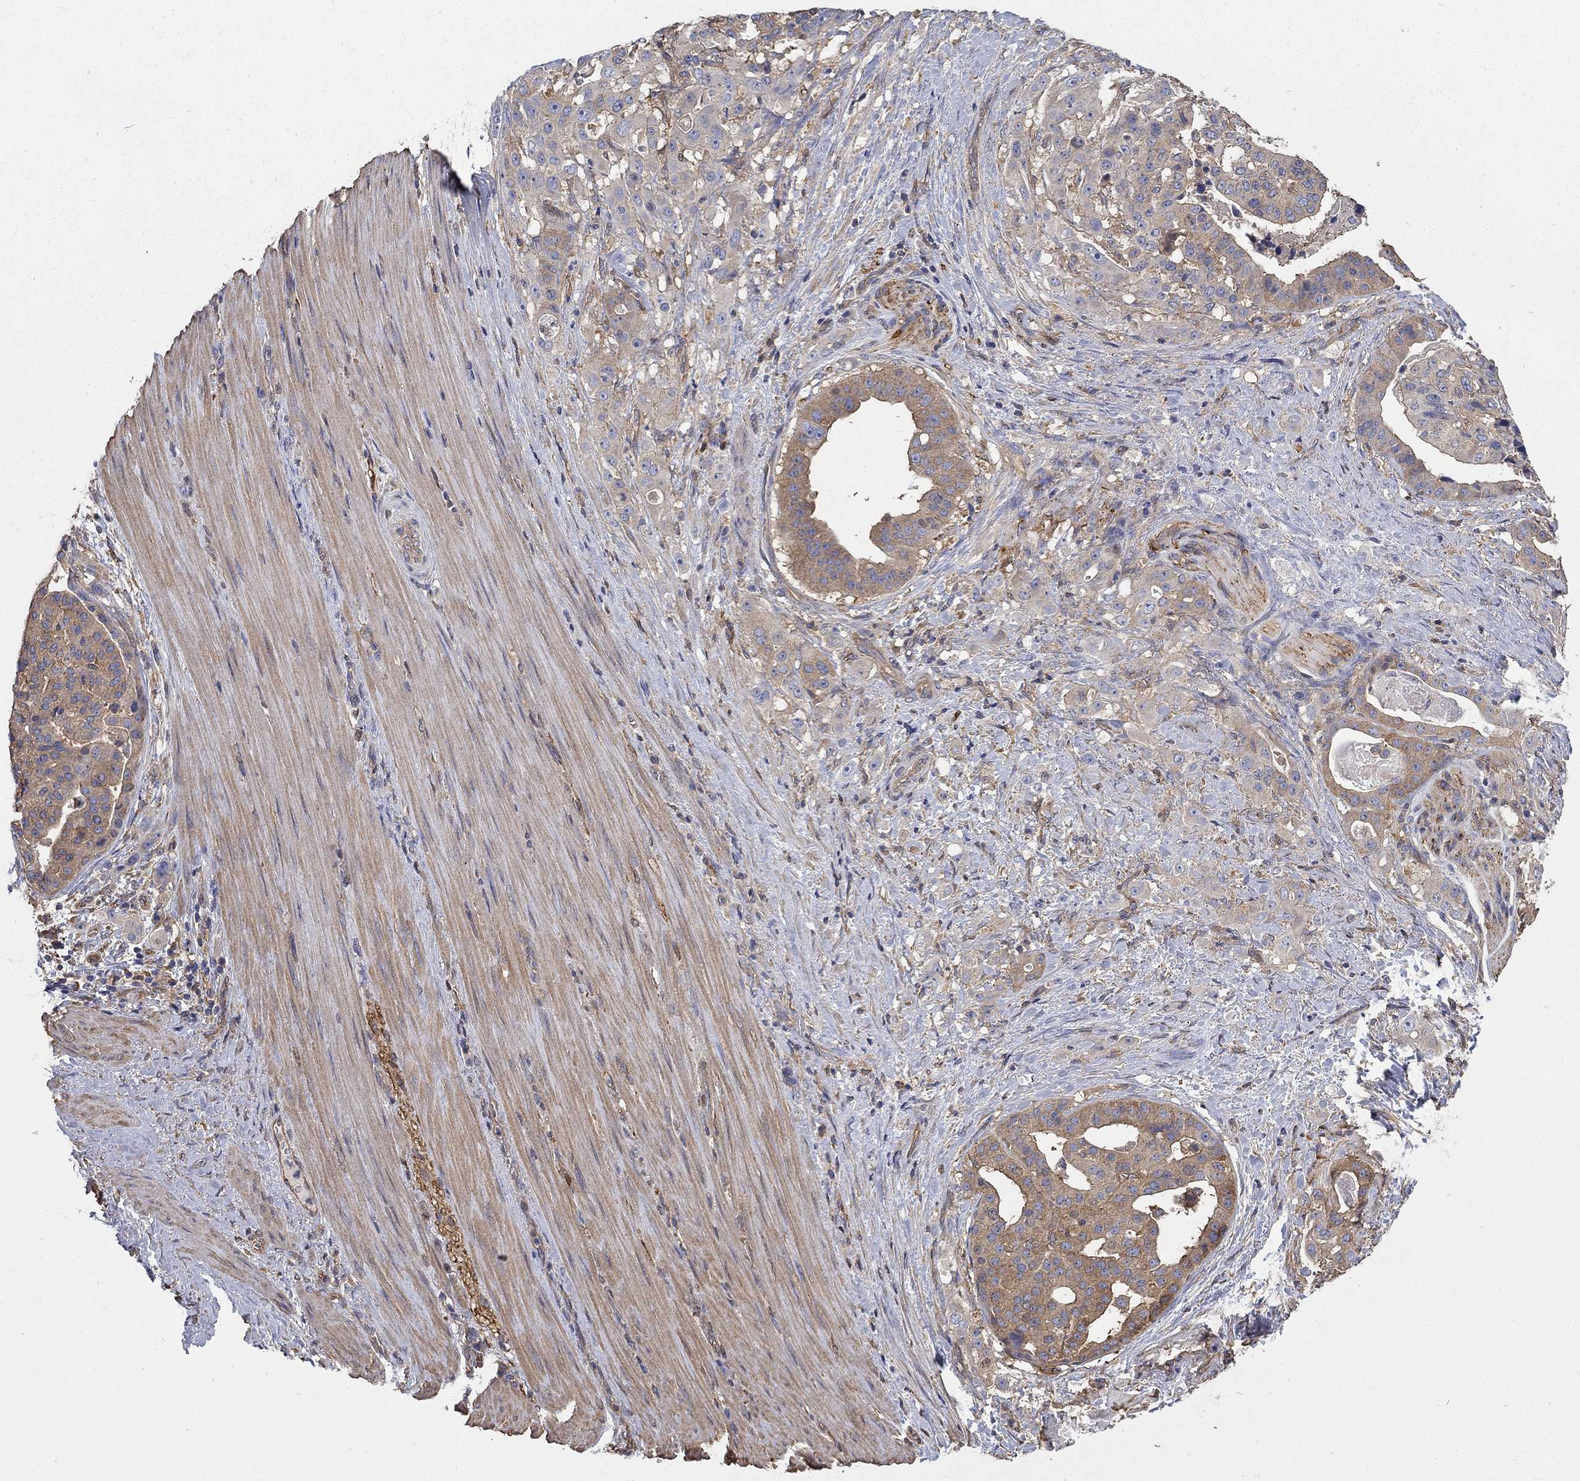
{"staining": {"intensity": "moderate", "quantity": "25%-75%", "location": "cytoplasmic/membranous"}, "tissue": "stomach cancer", "cell_type": "Tumor cells", "image_type": "cancer", "snomed": [{"axis": "morphology", "description": "Adenocarcinoma, NOS"}, {"axis": "topography", "description": "Stomach"}], "caption": "This image displays IHC staining of stomach cancer, with medium moderate cytoplasmic/membranous positivity in approximately 25%-75% of tumor cells.", "gene": "DPYSL2", "patient": {"sex": "male", "age": 48}}